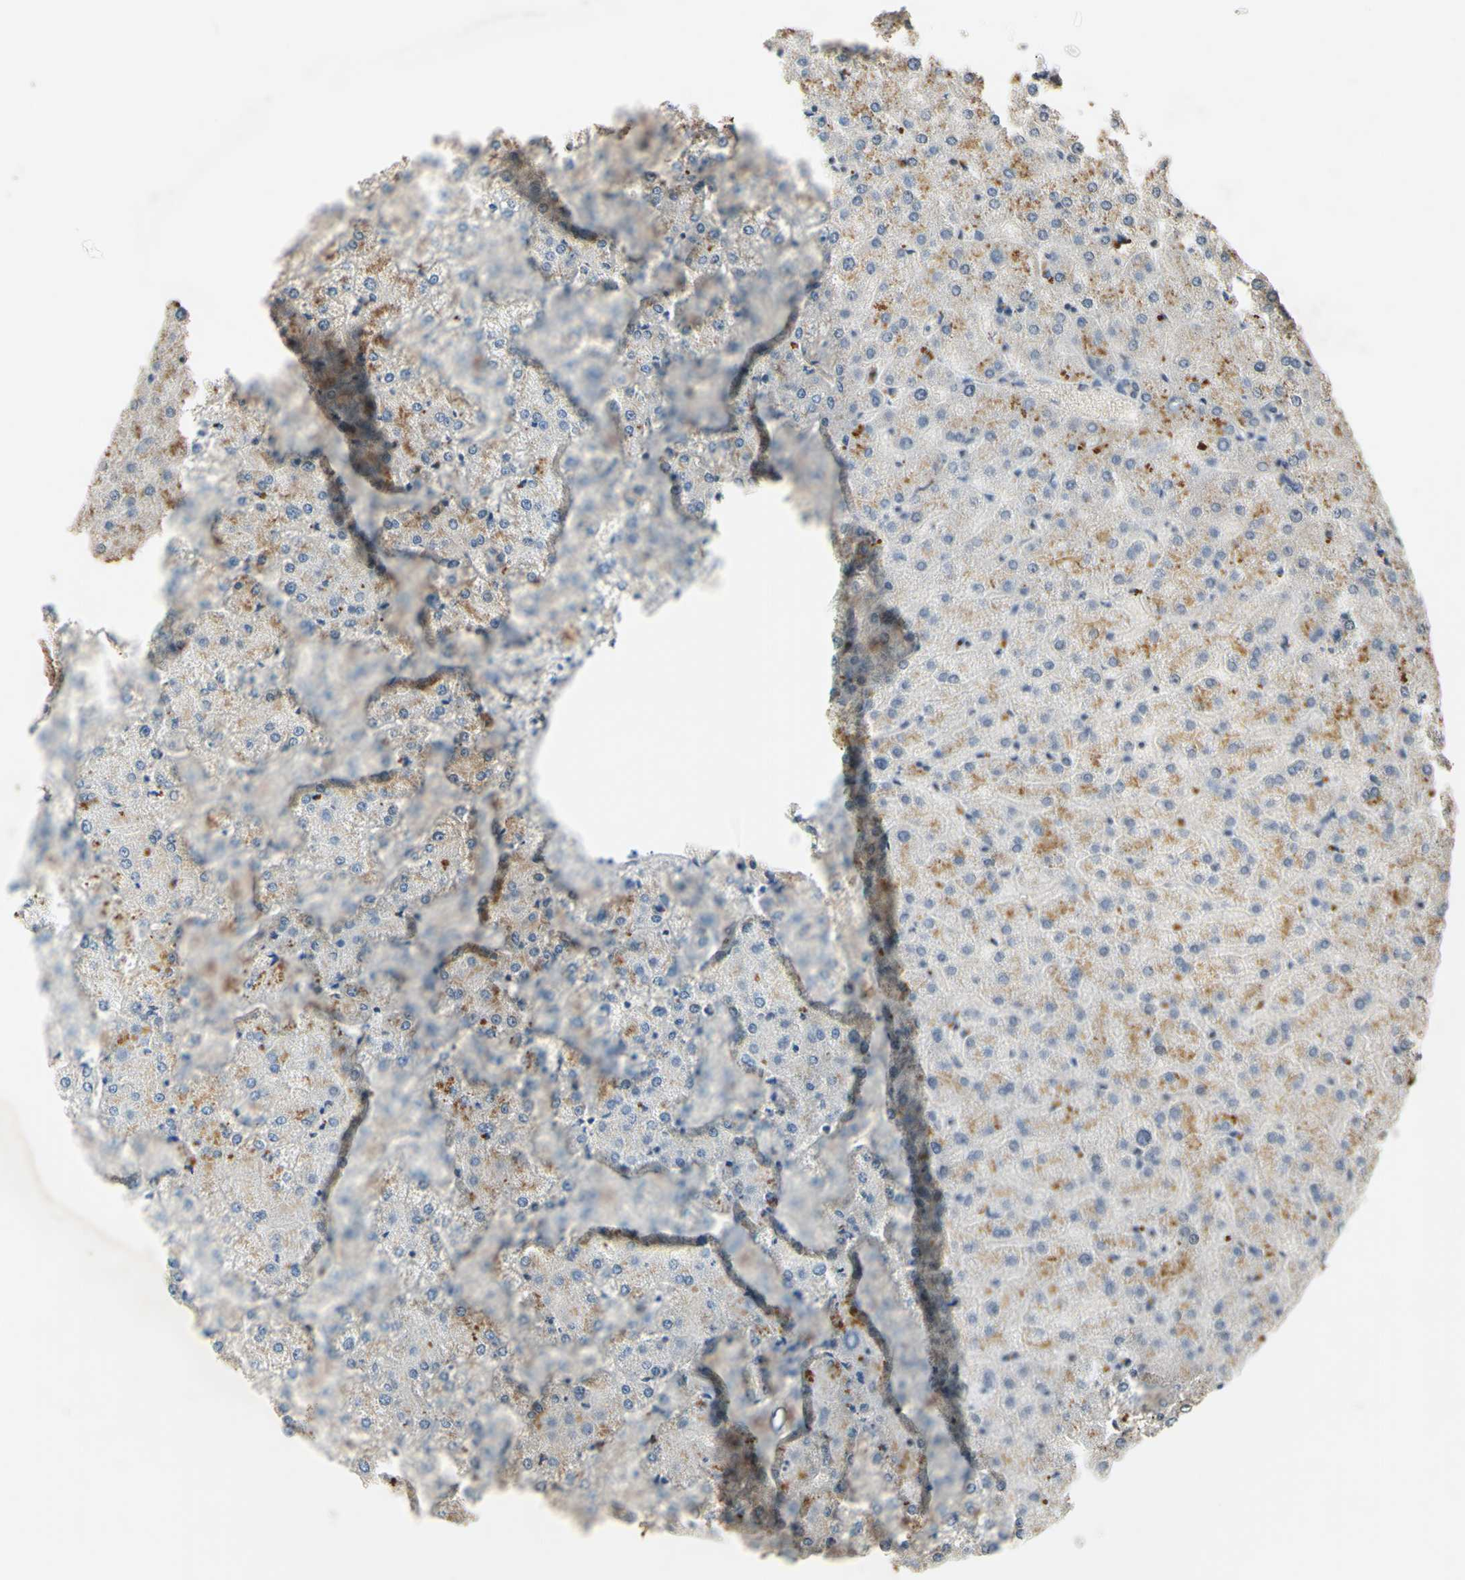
{"staining": {"intensity": "negative", "quantity": "none", "location": "none"}, "tissue": "liver", "cell_type": "Cholangiocytes", "image_type": "normal", "snomed": [{"axis": "morphology", "description": "Normal tissue, NOS"}, {"axis": "topography", "description": "Liver"}], "caption": "This is an immunohistochemistry (IHC) micrograph of benign human liver. There is no positivity in cholangiocytes.", "gene": "ZNF174", "patient": {"sex": "female", "age": 32}}